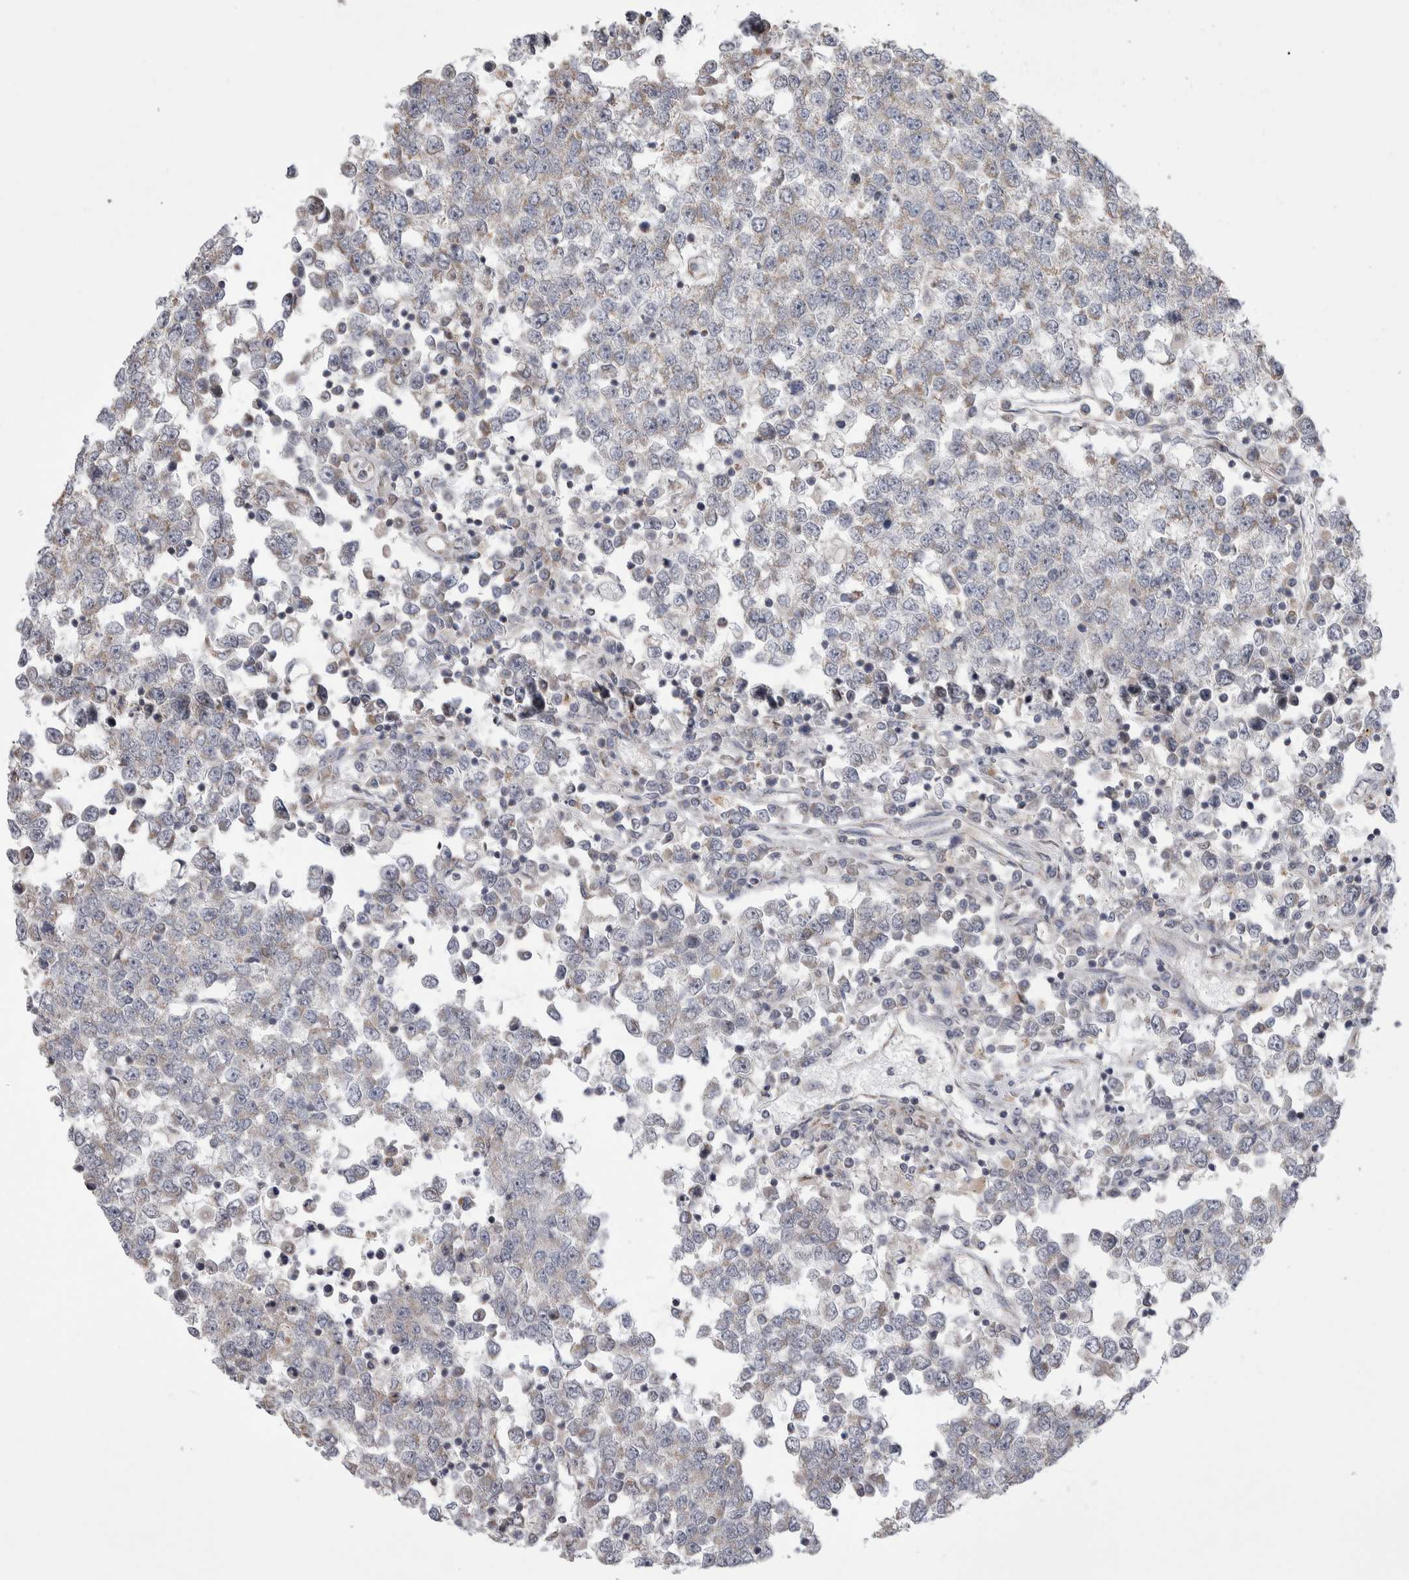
{"staining": {"intensity": "weak", "quantity": "<25%", "location": "cytoplasmic/membranous"}, "tissue": "testis cancer", "cell_type": "Tumor cells", "image_type": "cancer", "snomed": [{"axis": "morphology", "description": "Seminoma, NOS"}, {"axis": "topography", "description": "Testis"}], "caption": "An IHC histopathology image of testis cancer (seminoma) is shown. There is no staining in tumor cells of testis cancer (seminoma). (Stains: DAB immunohistochemistry with hematoxylin counter stain, Microscopy: brightfield microscopy at high magnification).", "gene": "SCO1", "patient": {"sex": "male", "age": 65}}